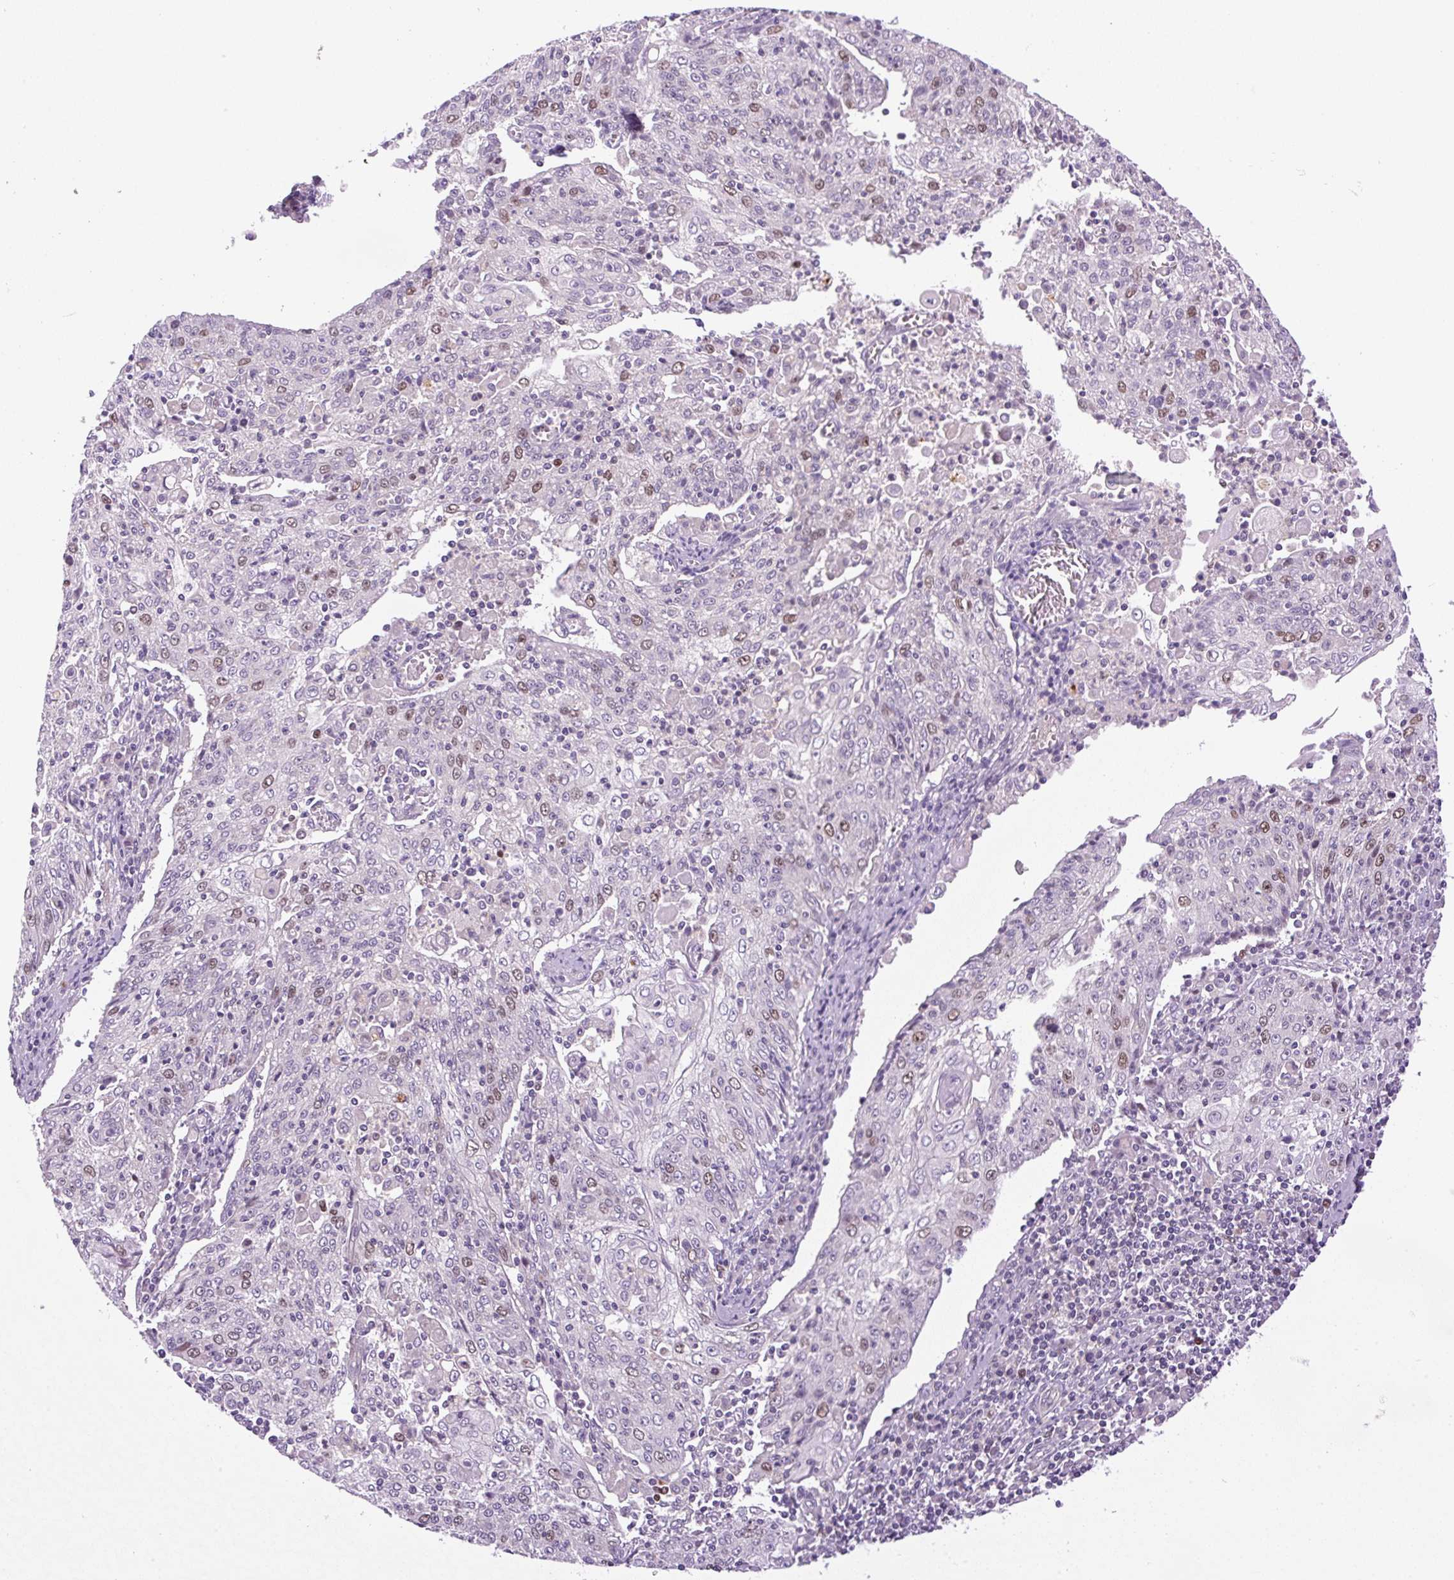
{"staining": {"intensity": "moderate", "quantity": "<25%", "location": "nuclear"}, "tissue": "cervical cancer", "cell_type": "Tumor cells", "image_type": "cancer", "snomed": [{"axis": "morphology", "description": "Squamous cell carcinoma, NOS"}, {"axis": "topography", "description": "Cervix"}], "caption": "Immunohistochemical staining of human squamous cell carcinoma (cervical) demonstrates moderate nuclear protein staining in about <25% of tumor cells. (brown staining indicates protein expression, while blue staining denotes nuclei).", "gene": "KIFC1", "patient": {"sex": "female", "age": 48}}